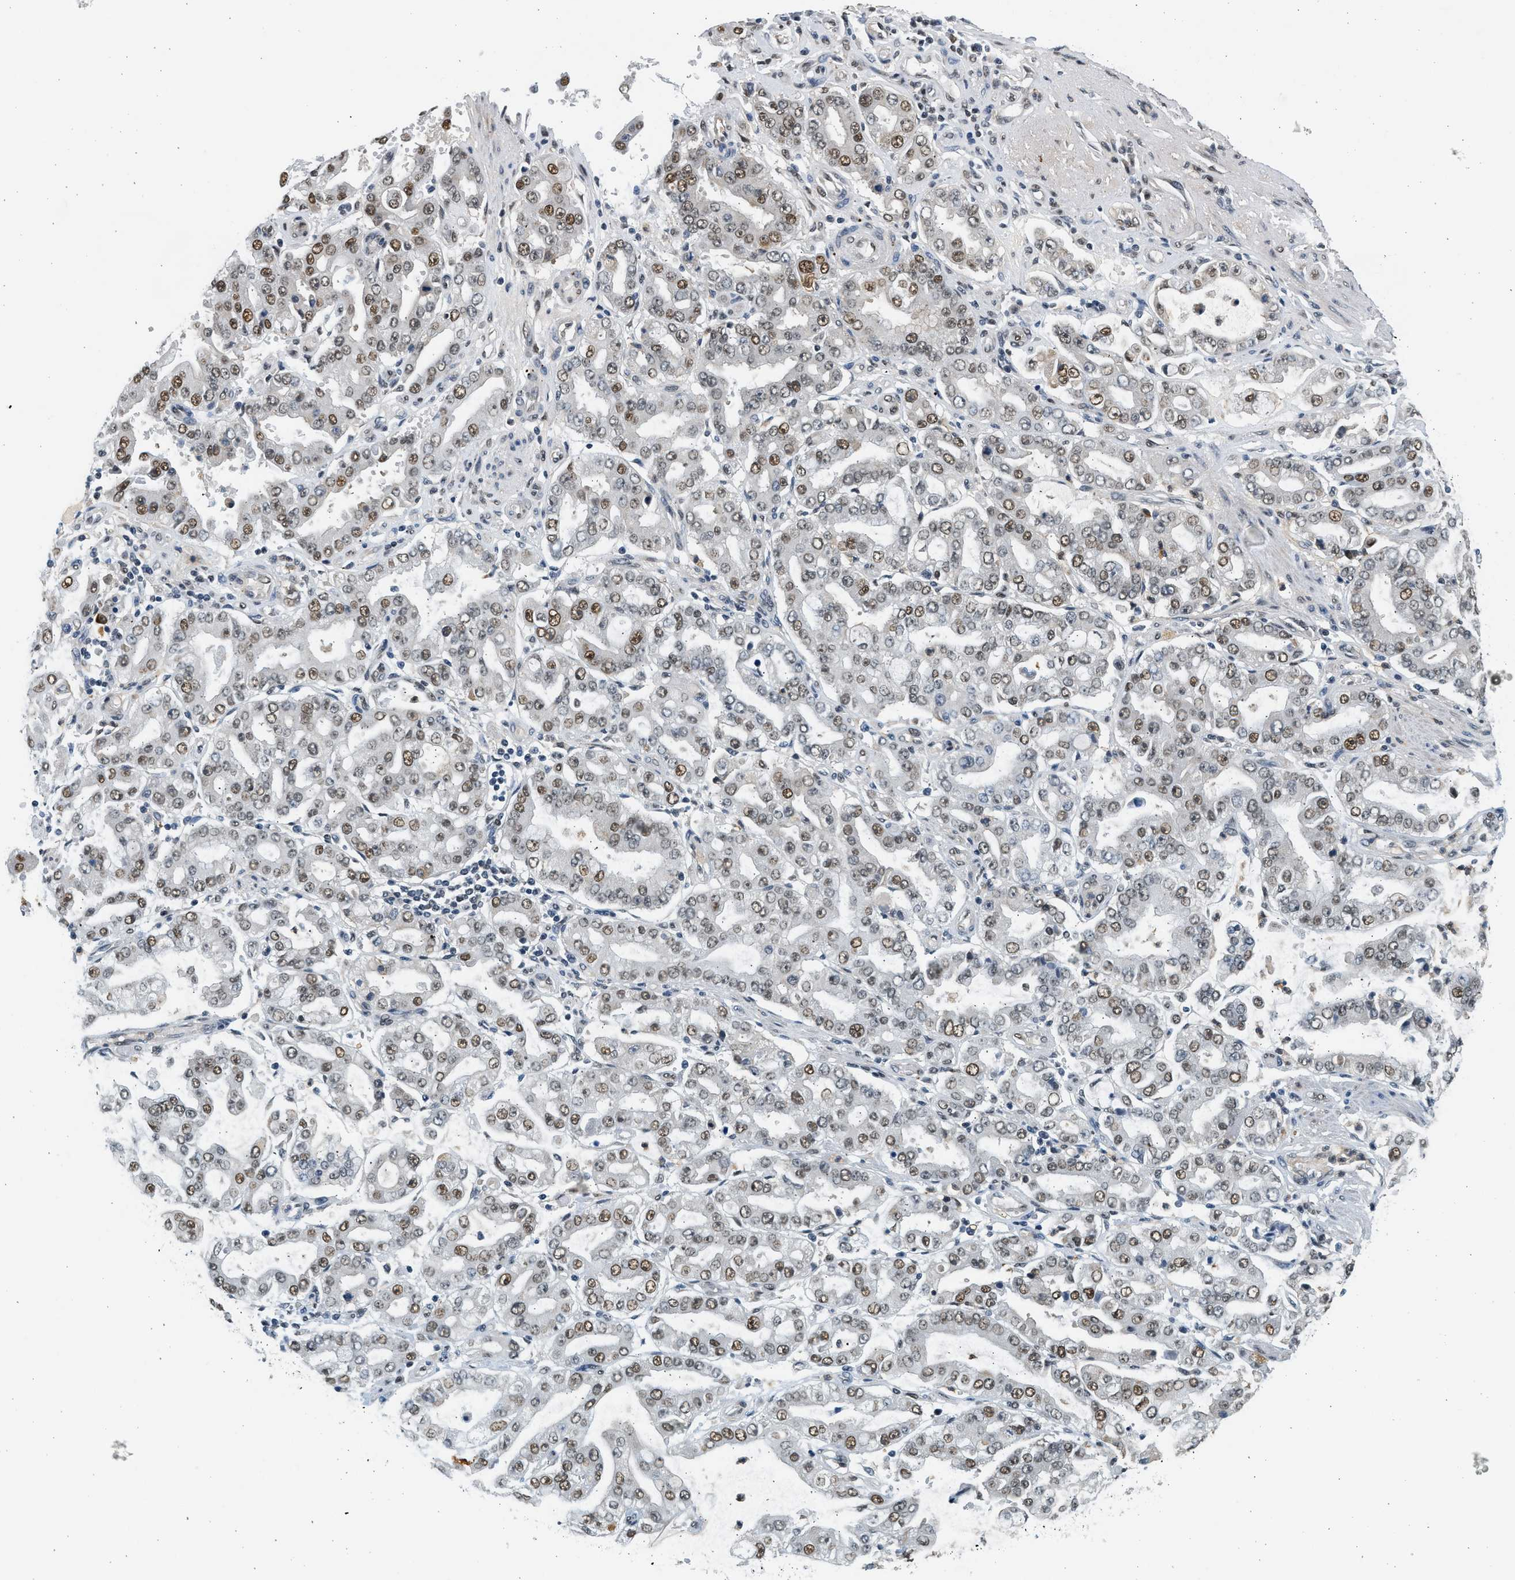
{"staining": {"intensity": "moderate", "quantity": ">75%", "location": "nuclear"}, "tissue": "stomach cancer", "cell_type": "Tumor cells", "image_type": "cancer", "snomed": [{"axis": "morphology", "description": "Adenocarcinoma, NOS"}, {"axis": "topography", "description": "Stomach"}], "caption": "Stomach adenocarcinoma was stained to show a protein in brown. There is medium levels of moderate nuclear positivity in approximately >75% of tumor cells.", "gene": "HIPK1", "patient": {"sex": "male", "age": 76}}